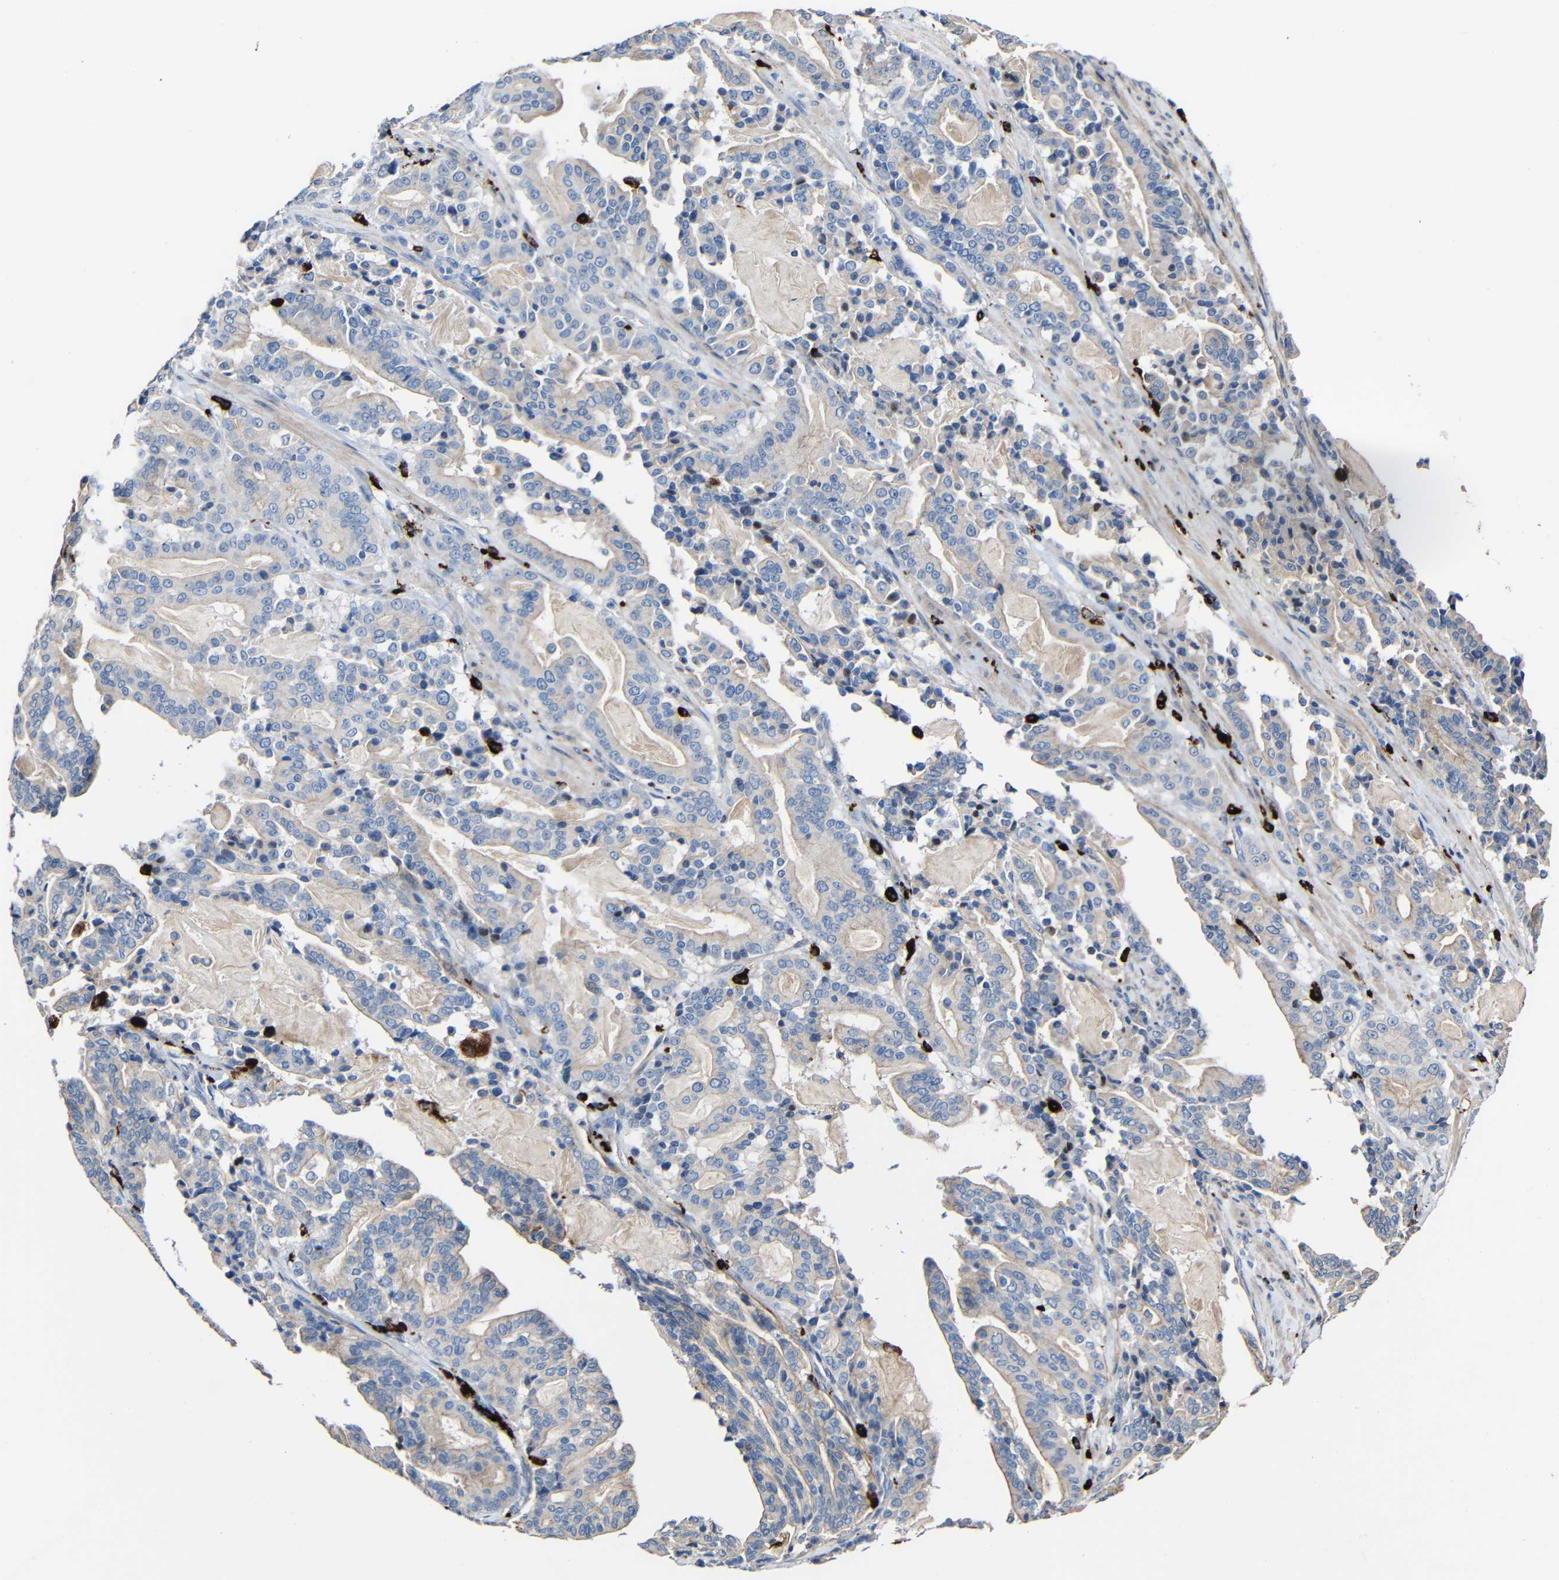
{"staining": {"intensity": "weak", "quantity": "25%-75%", "location": "cytoplasmic/membranous"}, "tissue": "pancreatic cancer", "cell_type": "Tumor cells", "image_type": "cancer", "snomed": [{"axis": "morphology", "description": "Adenocarcinoma, NOS"}, {"axis": "topography", "description": "Pancreas"}], "caption": "Pancreatic cancer tissue exhibits weak cytoplasmic/membranous staining in approximately 25%-75% of tumor cells", "gene": "HLA-DMA", "patient": {"sex": "male", "age": 63}}